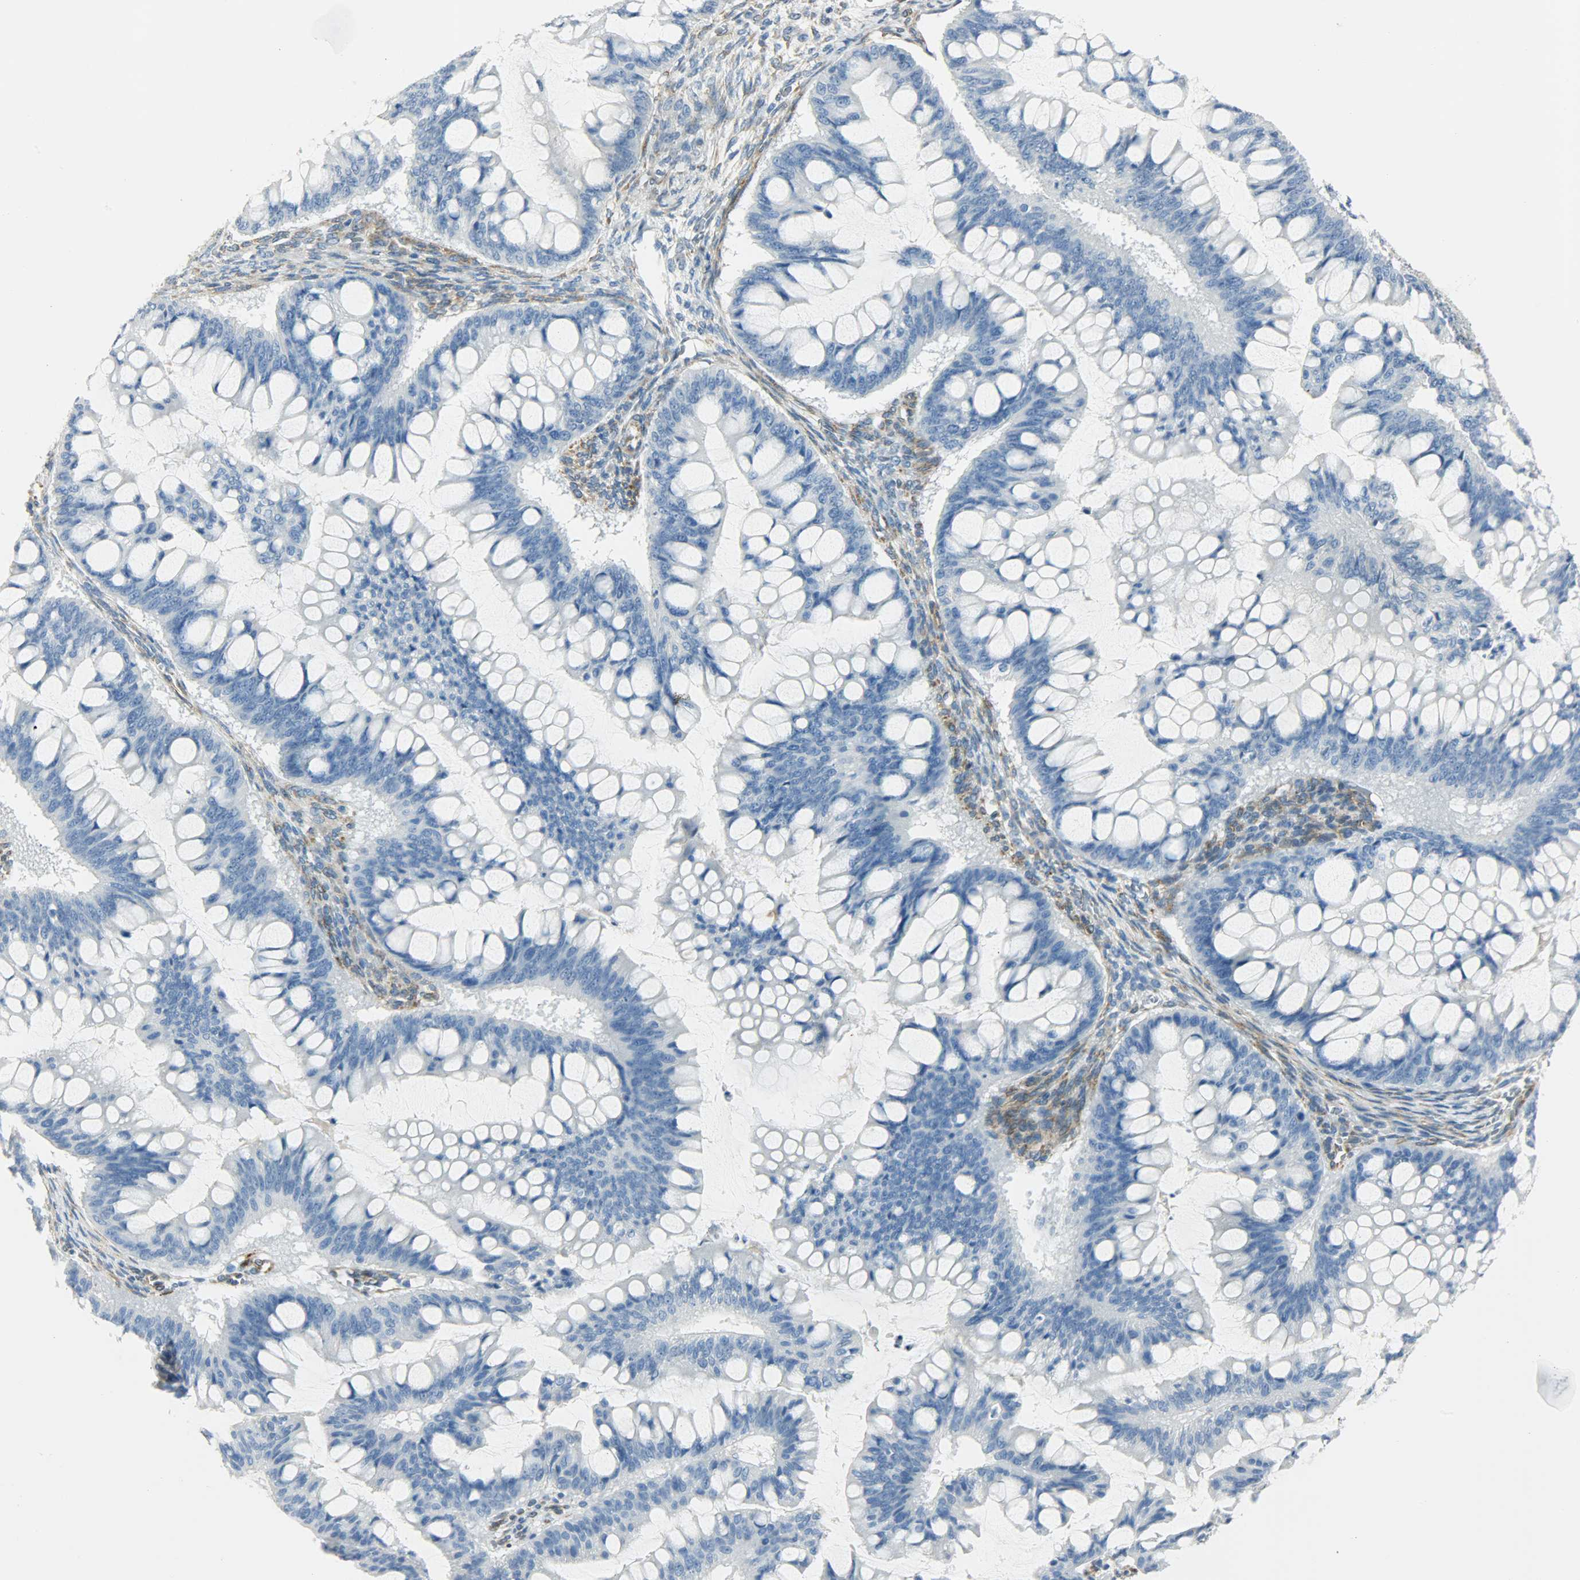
{"staining": {"intensity": "negative", "quantity": "none", "location": "none"}, "tissue": "ovarian cancer", "cell_type": "Tumor cells", "image_type": "cancer", "snomed": [{"axis": "morphology", "description": "Cystadenocarcinoma, mucinous, NOS"}, {"axis": "topography", "description": "Ovary"}], "caption": "The image demonstrates no significant expression in tumor cells of ovarian cancer (mucinous cystadenocarcinoma).", "gene": "PKD2", "patient": {"sex": "female", "age": 73}}